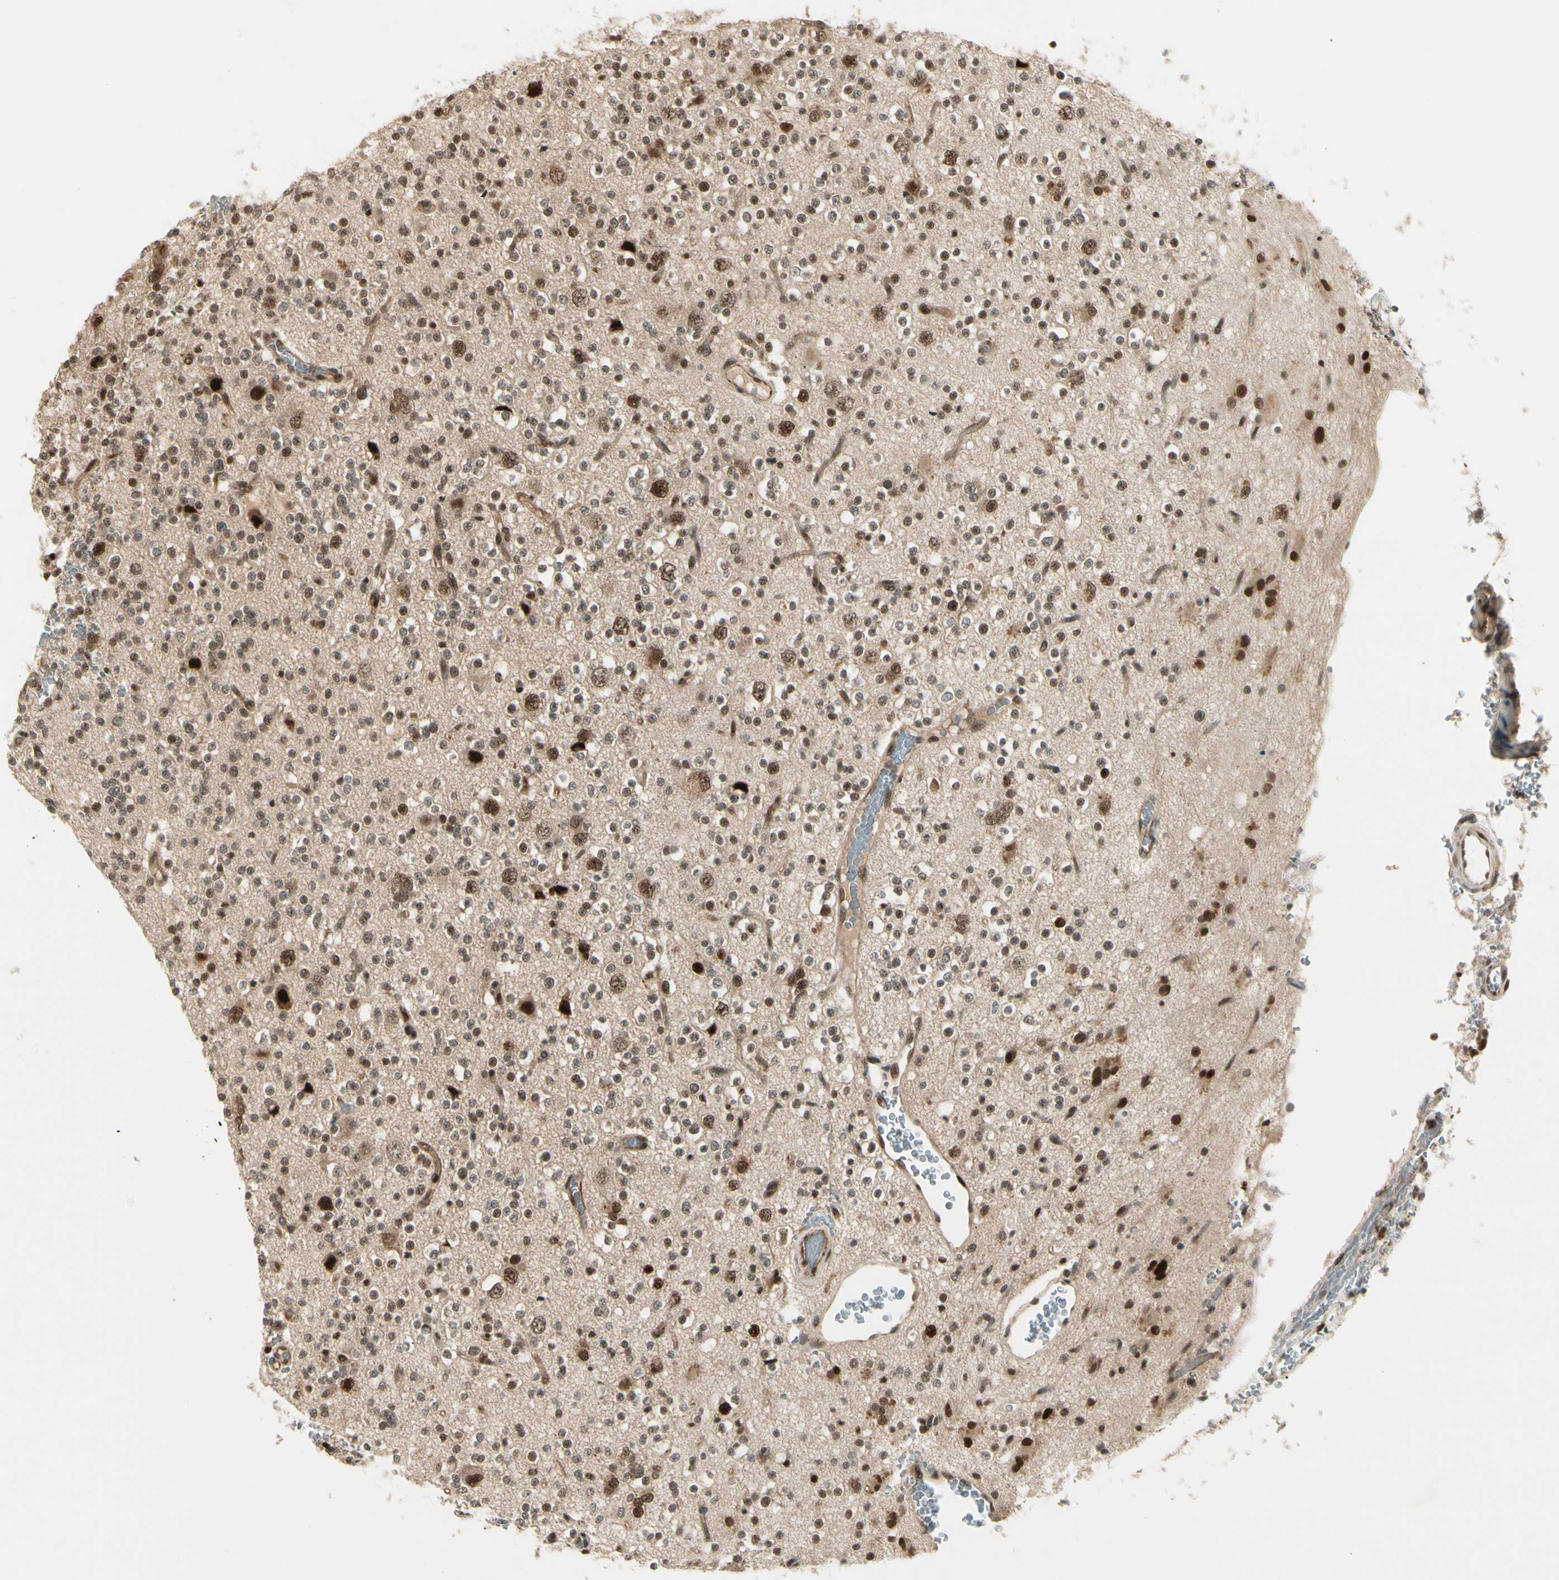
{"staining": {"intensity": "moderate", "quantity": "25%-75%", "location": "nuclear"}, "tissue": "glioma", "cell_type": "Tumor cells", "image_type": "cancer", "snomed": [{"axis": "morphology", "description": "Glioma, malignant, High grade"}, {"axis": "topography", "description": "Brain"}], "caption": "Approximately 25%-75% of tumor cells in human malignant glioma (high-grade) show moderate nuclear protein expression as visualized by brown immunohistochemical staining.", "gene": "CDK11A", "patient": {"sex": "male", "age": 47}}